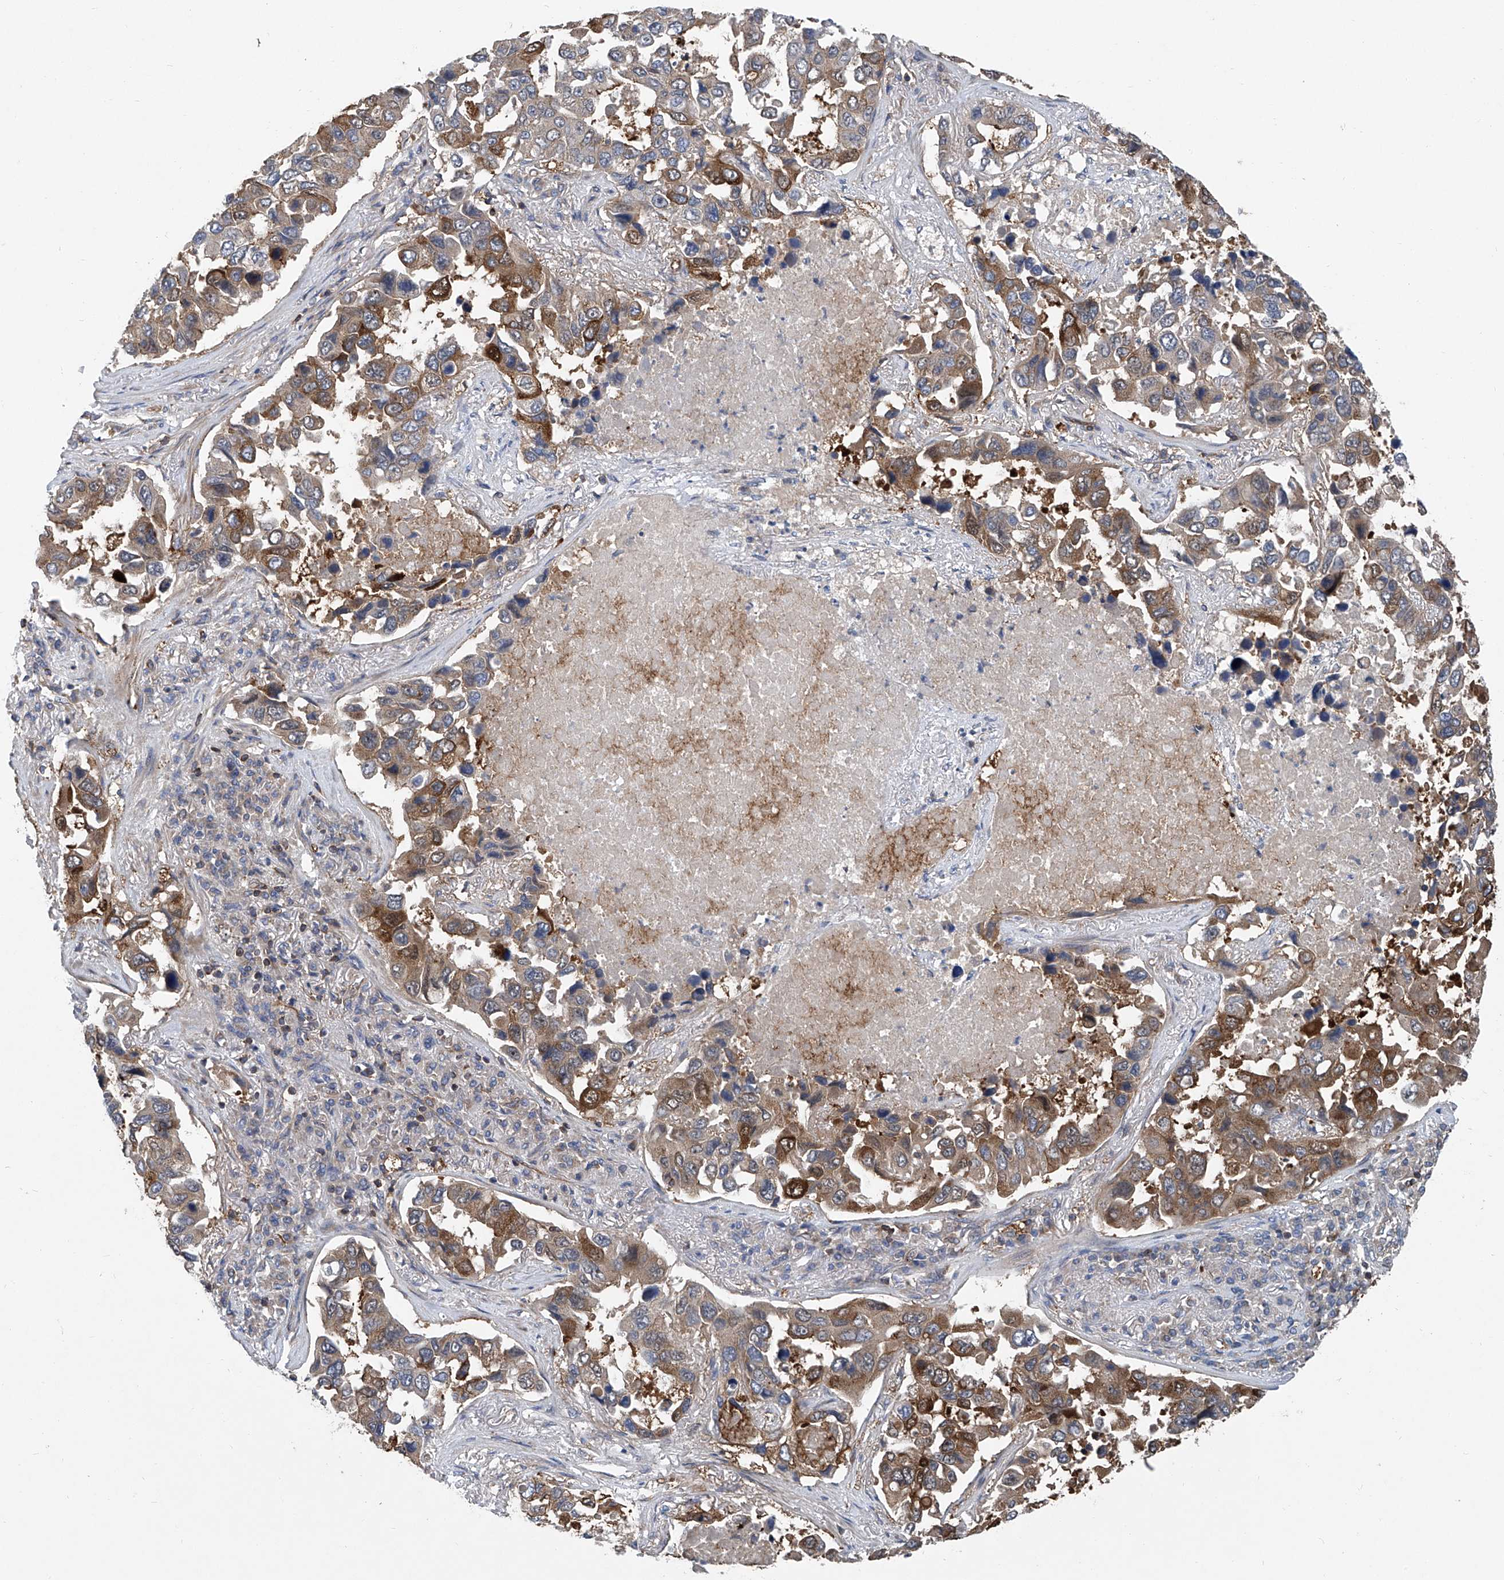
{"staining": {"intensity": "moderate", "quantity": ">75%", "location": "cytoplasmic/membranous"}, "tissue": "lung cancer", "cell_type": "Tumor cells", "image_type": "cancer", "snomed": [{"axis": "morphology", "description": "Adenocarcinoma, NOS"}, {"axis": "topography", "description": "Lung"}], "caption": "DAB (3,3'-diaminobenzidine) immunohistochemical staining of human lung cancer demonstrates moderate cytoplasmic/membranous protein staining in approximately >75% of tumor cells.", "gene": "TRIM38", "patient": {"sex": "male", "age": 64}}